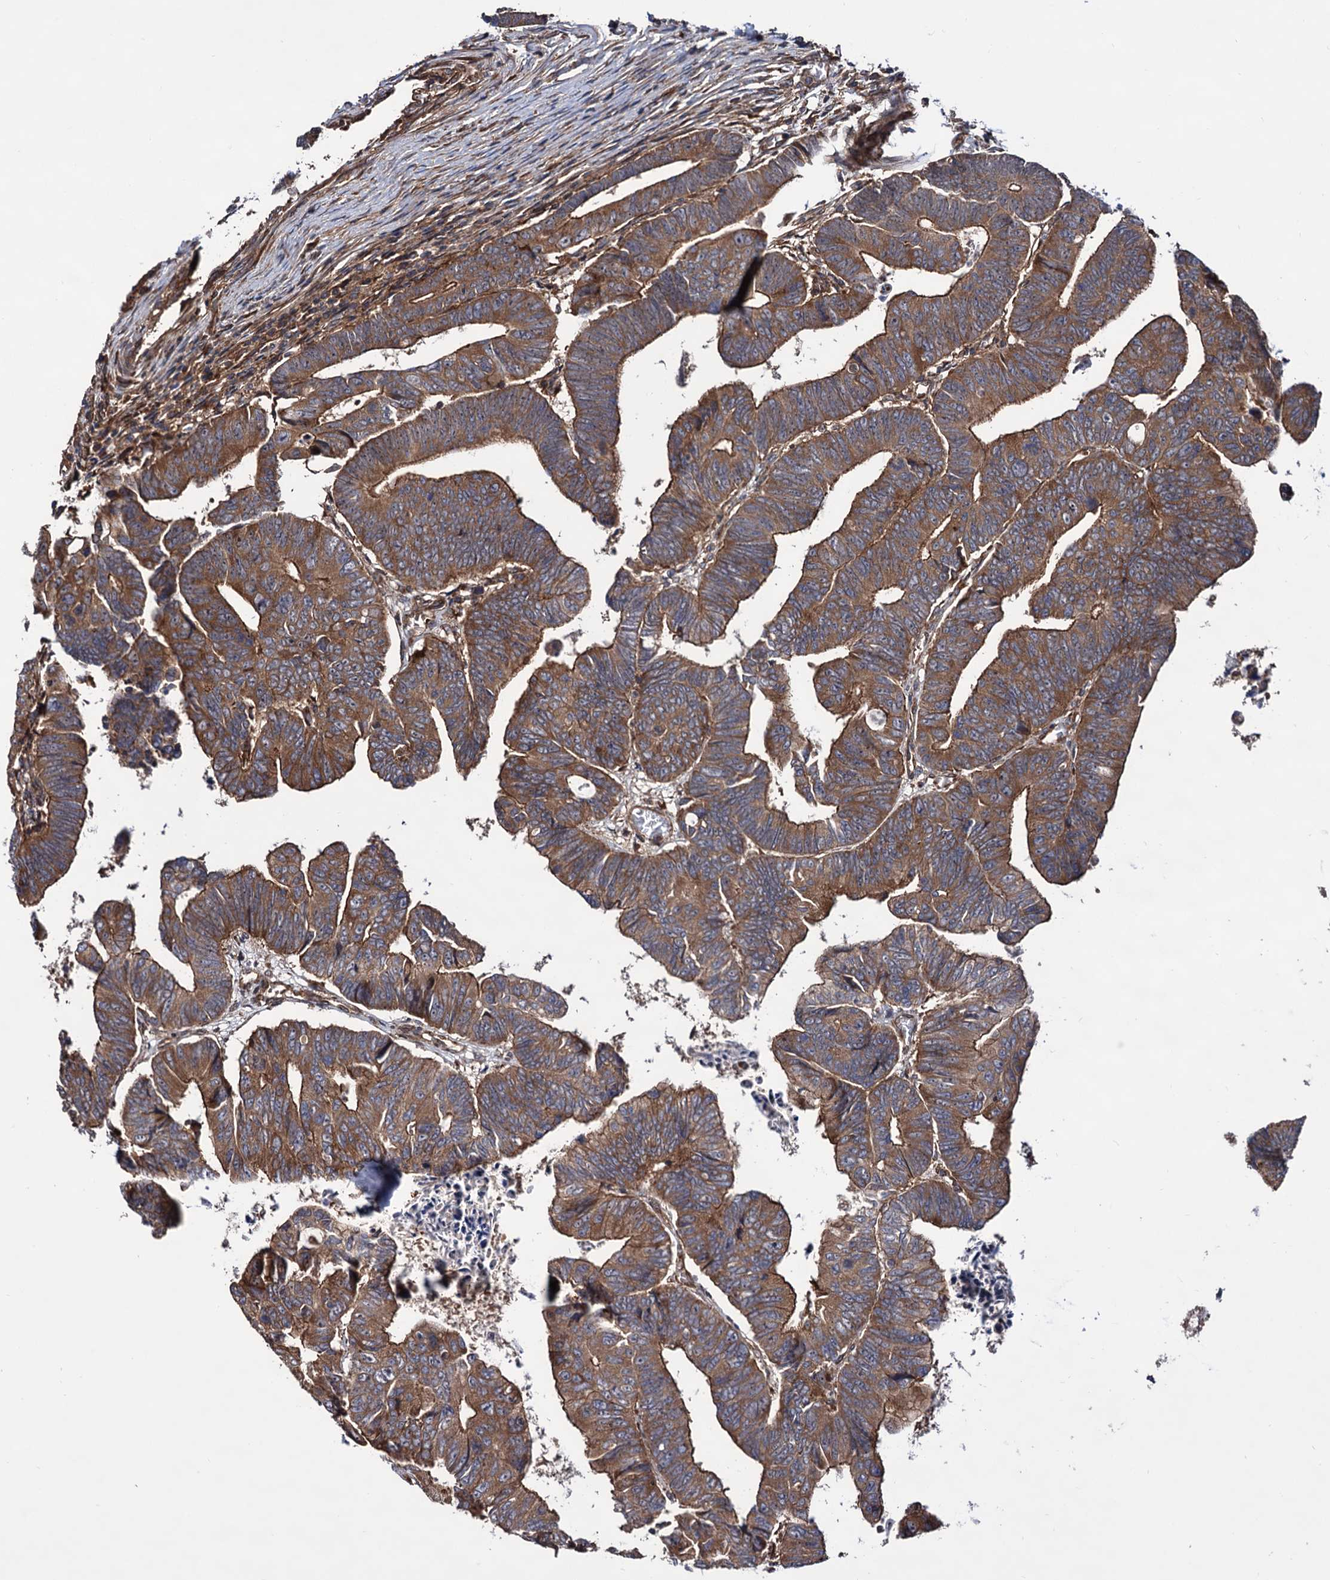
{"staining": {"intensity": "moderate", "quantity": ">75%", "location": "cytoplasmic/membranous"}, "tissue": "colorectal cancer", "cell_type": "Tumor cells", "image_type": "cancer", "snomed": [{"axis": "morphology", "description": "Adenocarcinoma, NOS"}, {"axis": "topography", "description": "Rectum"}], "caption": "Immunohistochemical staining of human colorectal adenocarcinoma shows medium levels of moderate cytoplasmic/membranous protein staining in about >75% of tumor cells. The protein of interest is shown in brown color, while the nuclei are stained blue.", "gene": "FERMT2", "patient": {"sex": "female", "age": 65}}